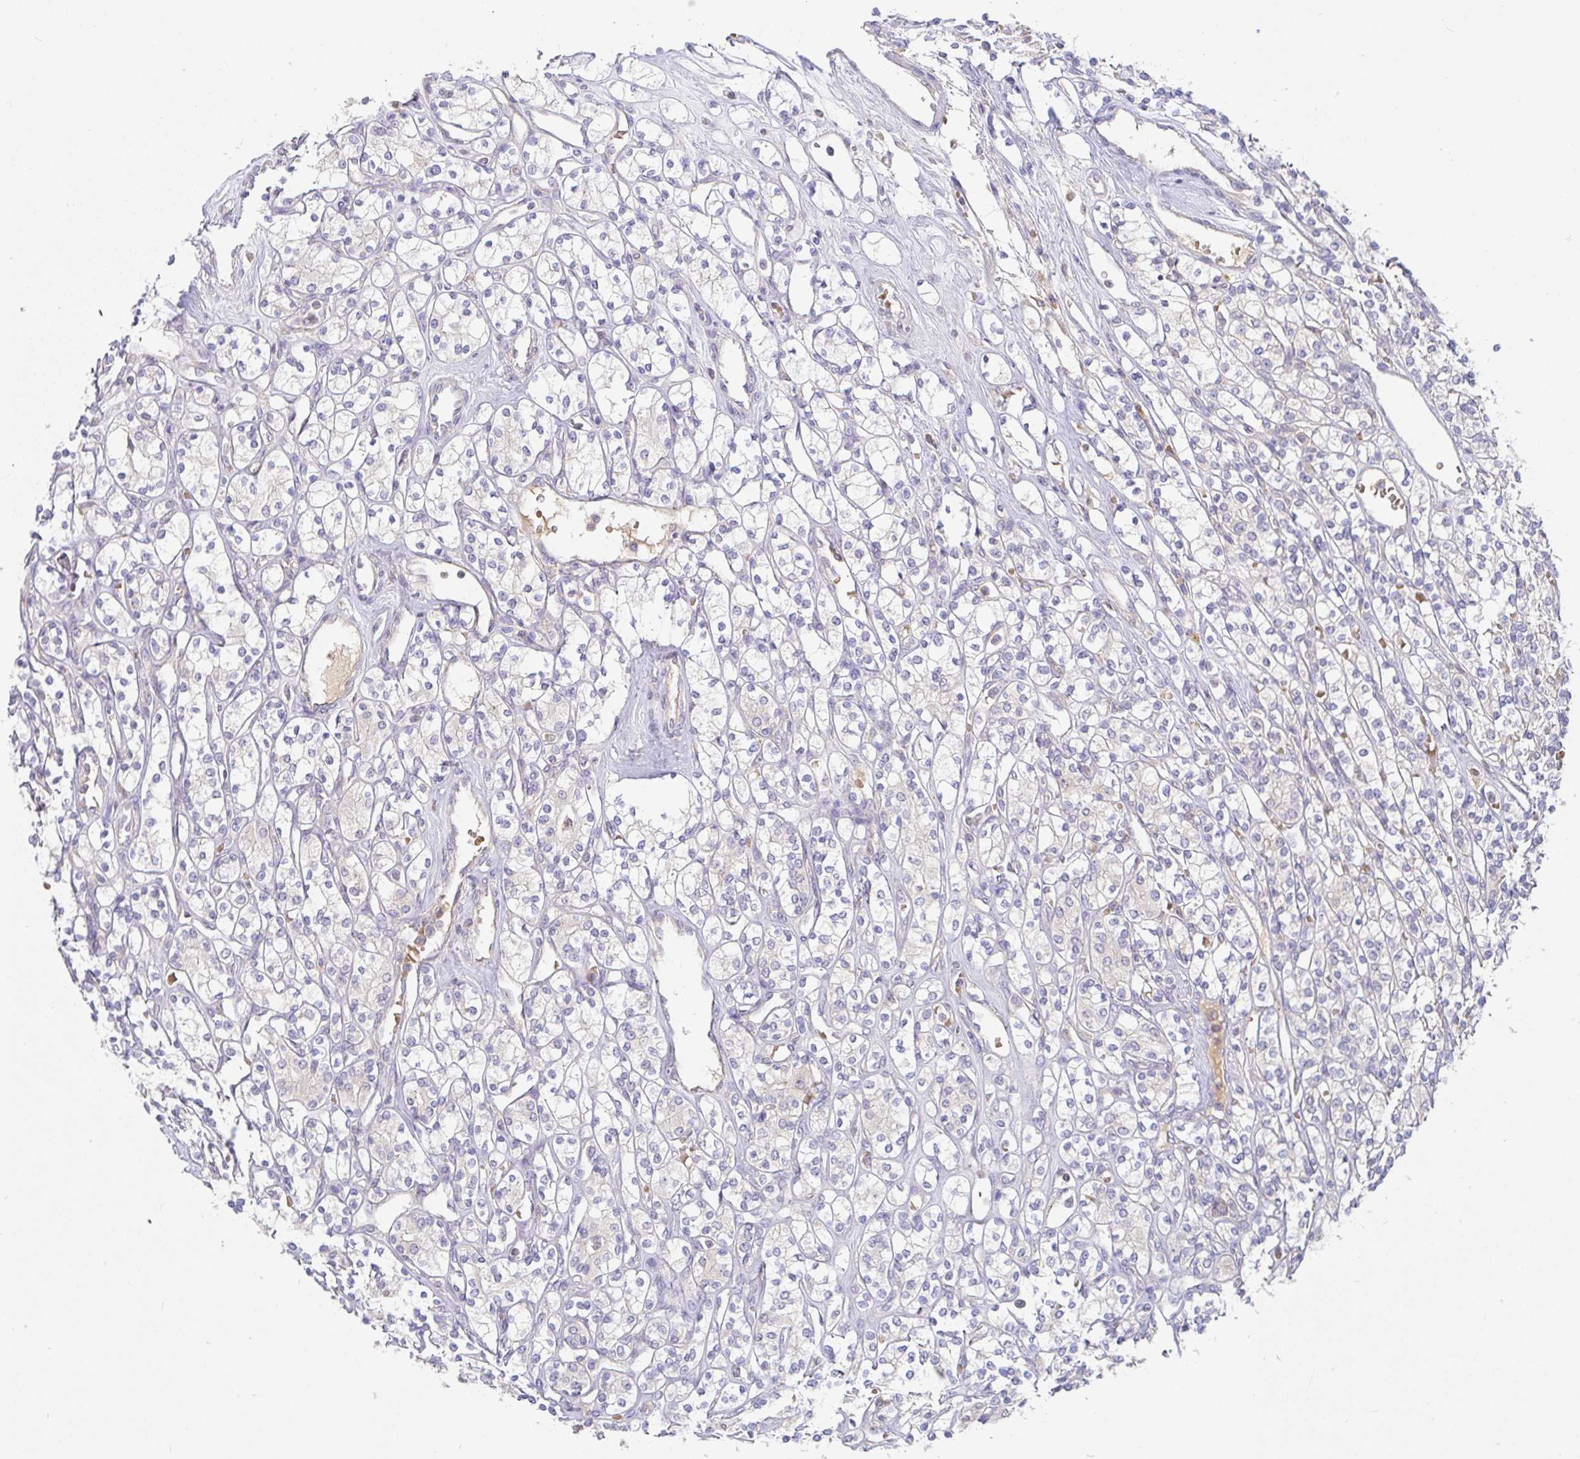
{"staining": {"intensity": "weak", "quantity": "<25%", "location": "cytoplasmic/membranous"}, "tissue": "renal cancer", "cell_type": "Tumor cells", "image_type": "cancer", "snomed": [{"axis": "morphology", "description": "Adenocarcinoma, NOS"}, {"axis": "topography", "description": "Kidney"}], "caption": "Immunohistochemistry photomicrograph of neoplastic tissue: human adenocarcinoma (renal) stained with DAB (3,3'-diaminobenzidine) displays no significant protein staining in tumor cells. The staining was performed using DAB (3,3'-diaminobenzidine) to visualize the protein expression in brown, while the nuclei were stained in blue with hematoxylin (Magnification: 20x).", "gene": "DERL2", "patient": {"sex": "male", "age": 77}}